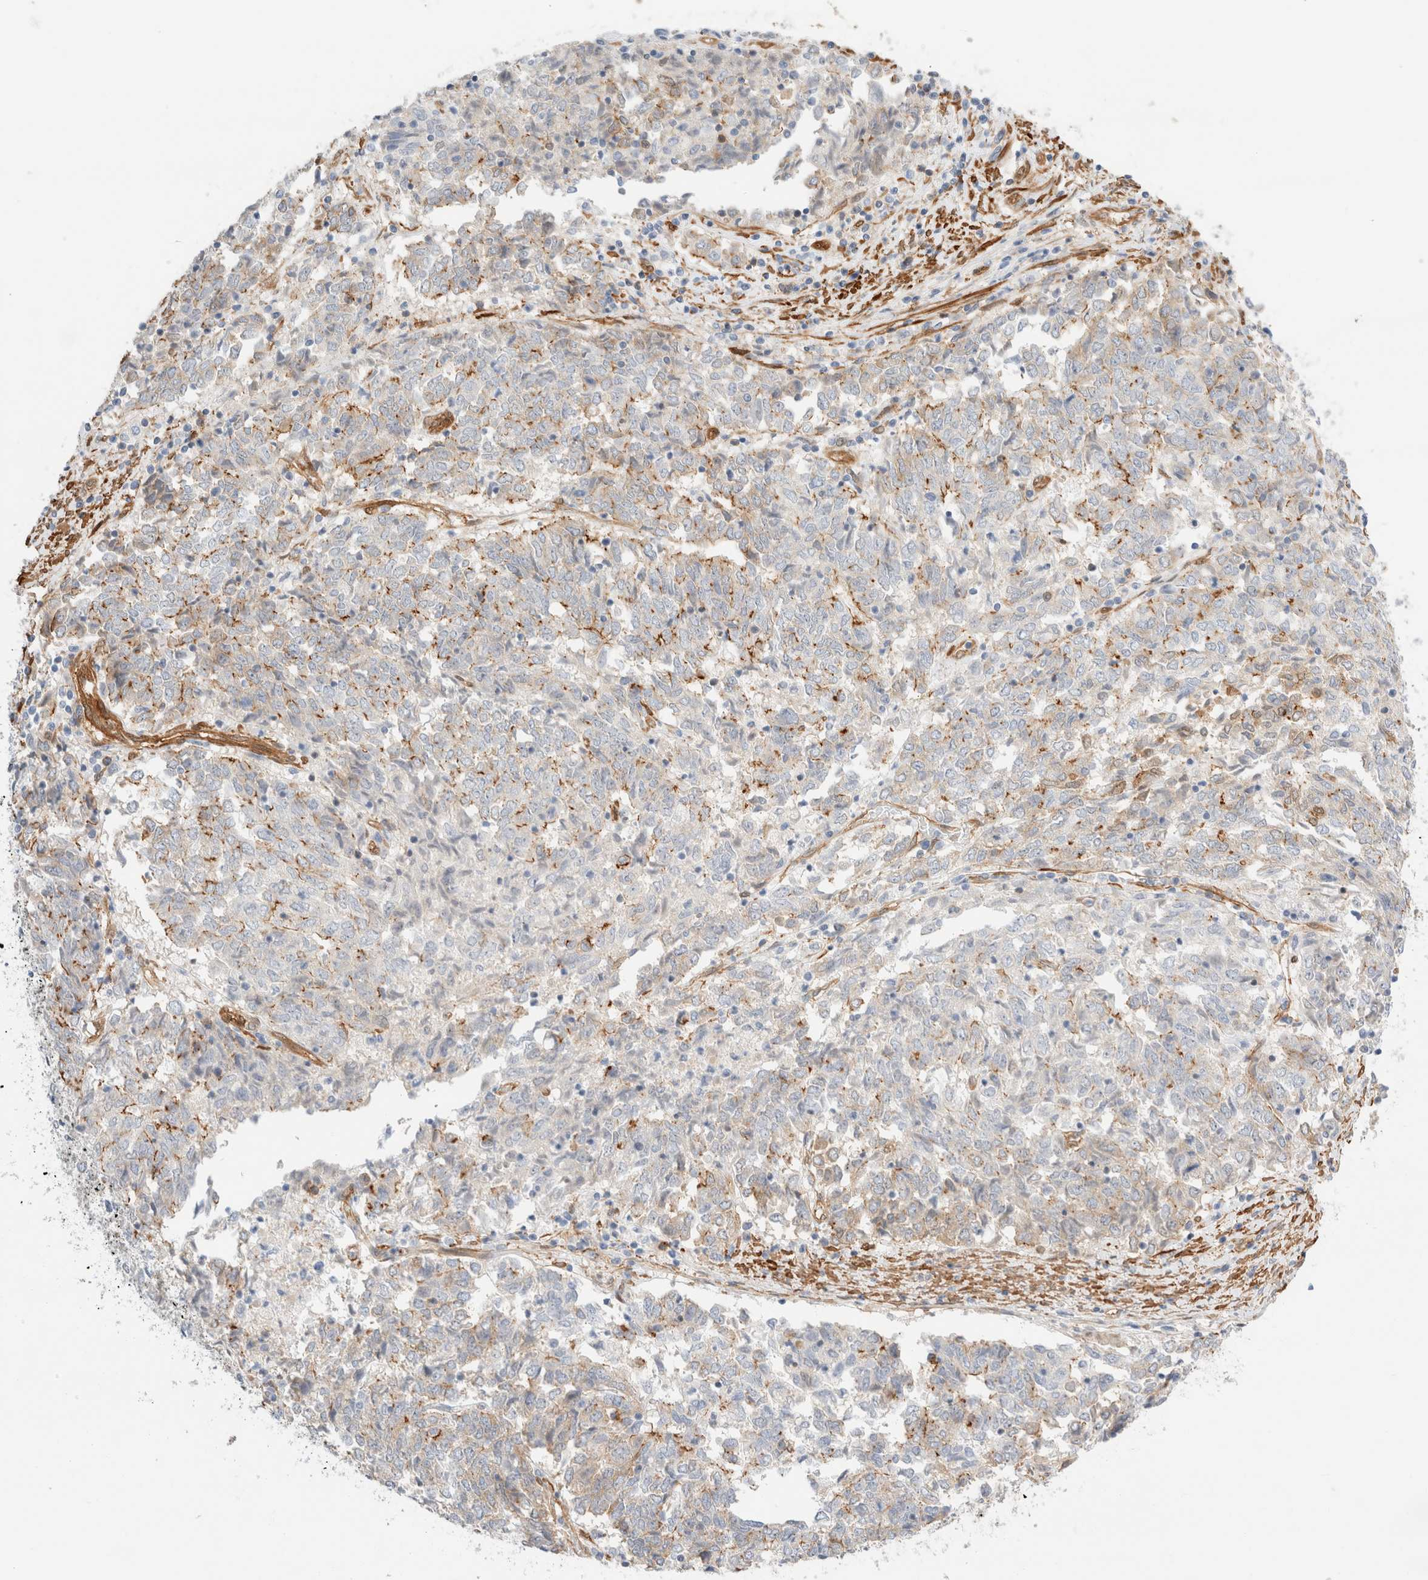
{"staining": {"intensity": "moderate", "quantity": "<25%", "location": "cytoplasmic/membranous"}, "tissue": "endometrial cancer", "cell_type": "Tumor cells", "image_type": "cancer", "snomed": [{"axis": "morphology", "description": "Adenocarcinoma, NOS"}, {"axis": "topography", "description": "Endometrium"}], "caption": "Moderate cytoplasmic/membranous positivity is appreciated in about <25% of tumor cells in endometrial adenocarcinoma.", "gene": "LMCD1", "patient": {"sex": "female", "age": 80}}